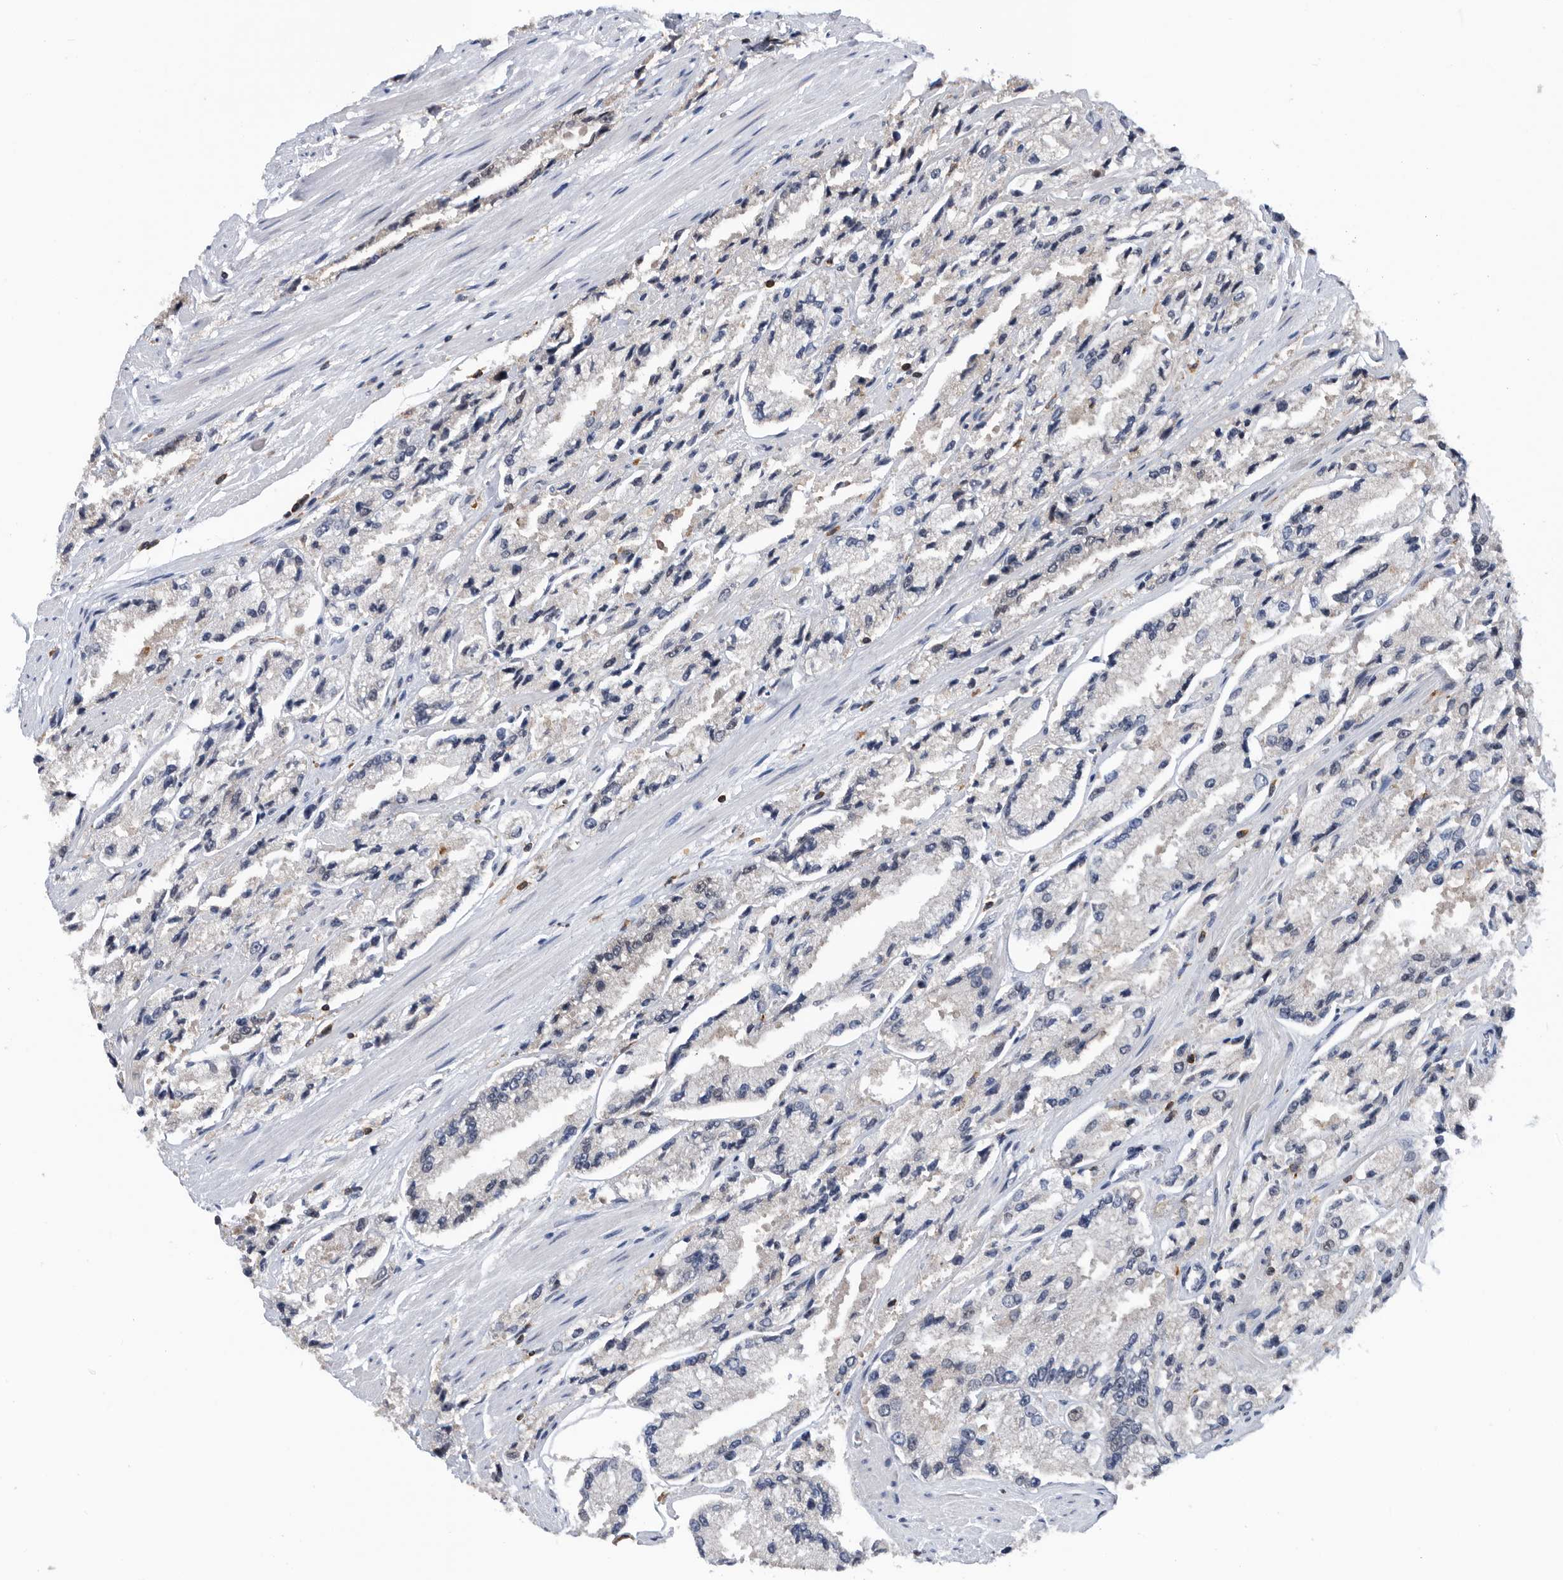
{"staining": {"intensity": "negative", "quantity": "none", "location": "none"}, "tissue": "prostate cancer", "cell_type": "Tumor cells", "image_type": "cancer", "snomed": [{"axis": "morphology", "description": "Adenocarcinoma, High grade"}, {"axis": "topography", "description": "Prostate"}], "caption": "A micrograph of human high-grade adenocarcinoma (prostate) is negative for staining in tumor cells.", "gene": "ZNF260", "patient": {"sex": "male", "age": 58}}